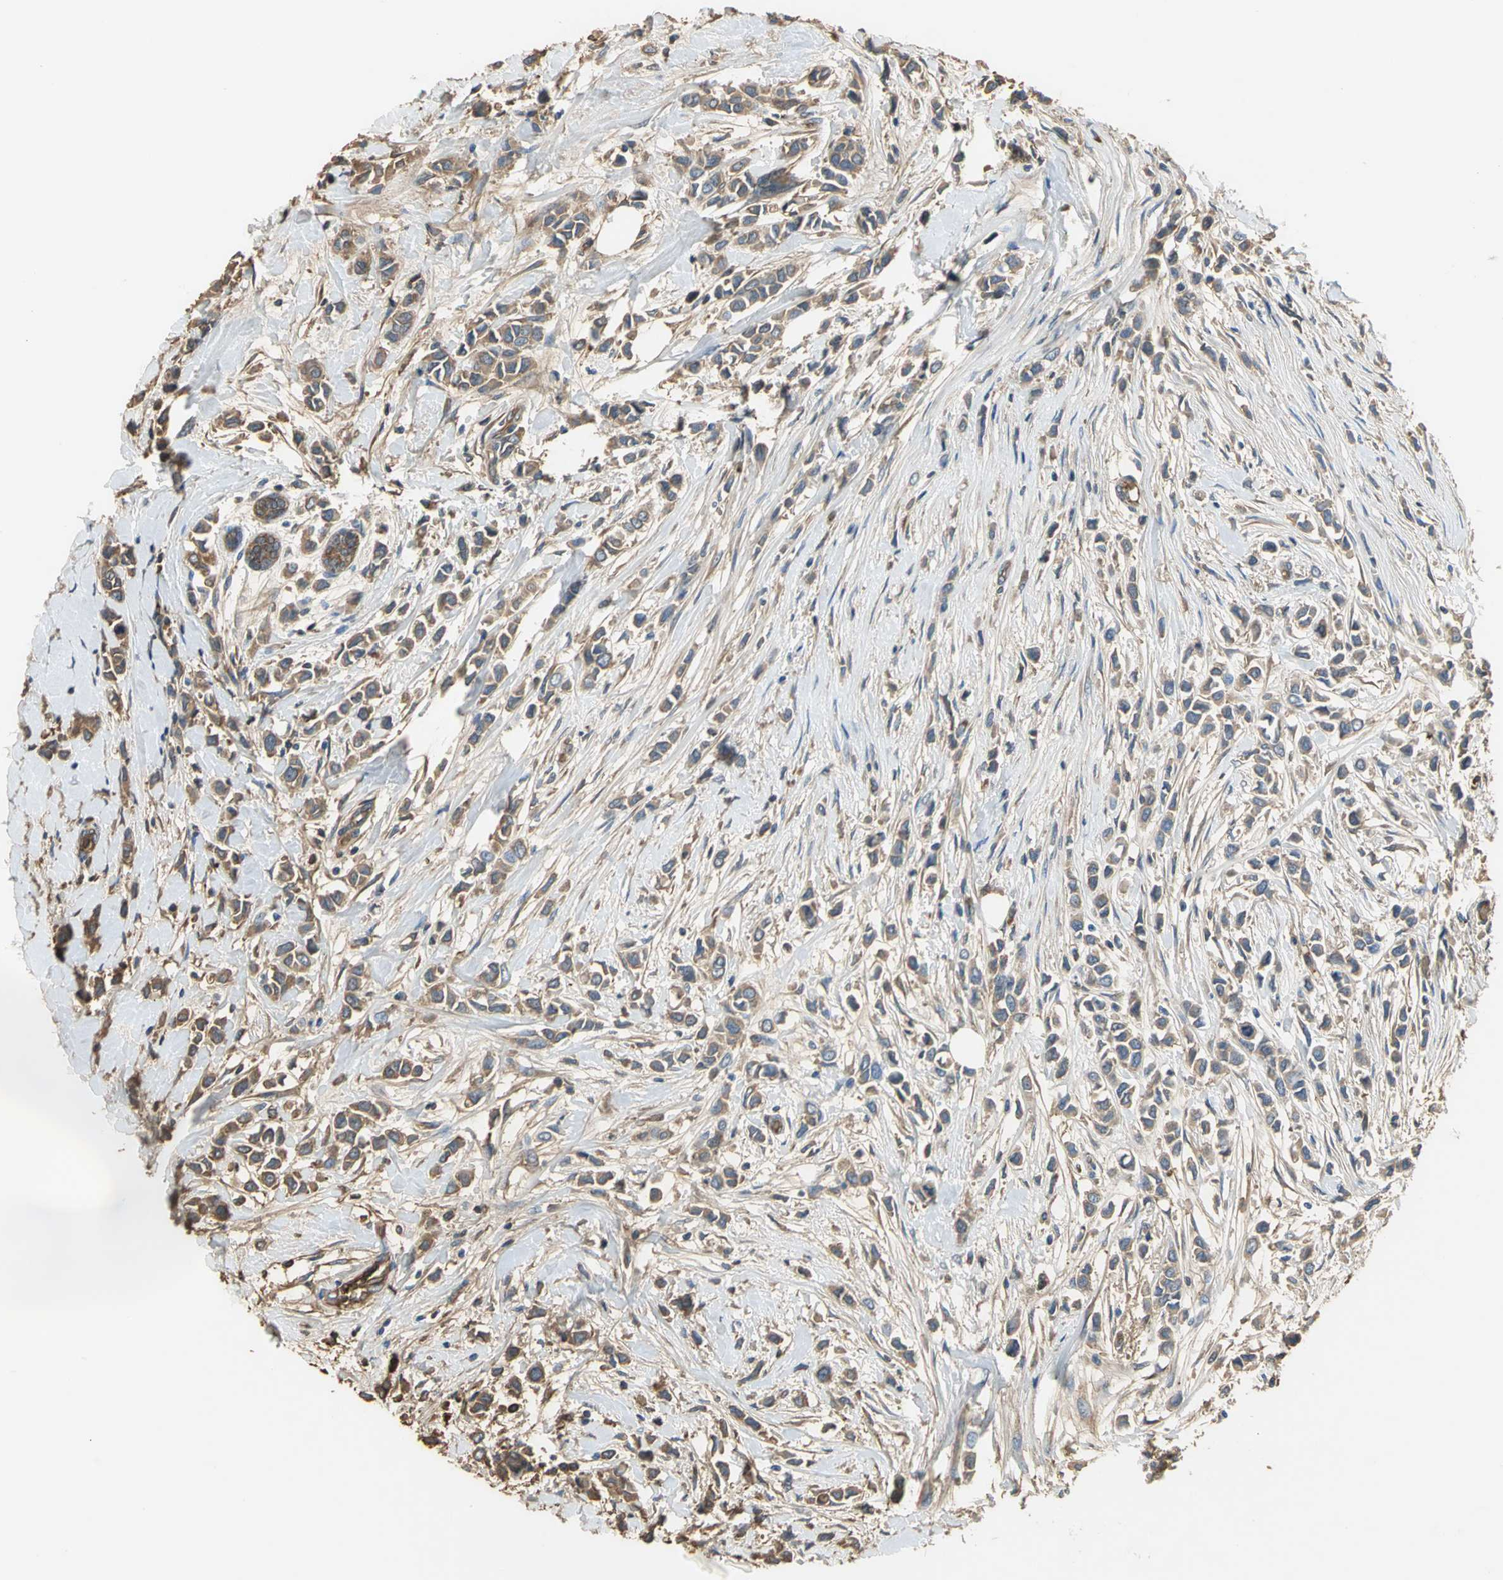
{"staining": {"intensity": "moderate", "quantity": ">75%", "location": "cytoplasmic/membranous"}, "tissue": "breast cancer", "cell_type": "Tumor cells", "image_type": "cancer", "snomed": [{"axis": "morphology", "description": "Lobular carcinoma"}, {"axis": "topography", "description": "Breast"}], "caption": "About >75% of tumor cells in breast lobular carcinoma exhibit moderate cytoplasmic/membranous protein staining as visualized by brown immunohistochemical staining.", "gene": "TREM1", "patient": {"sex": "female", "age": 51}}